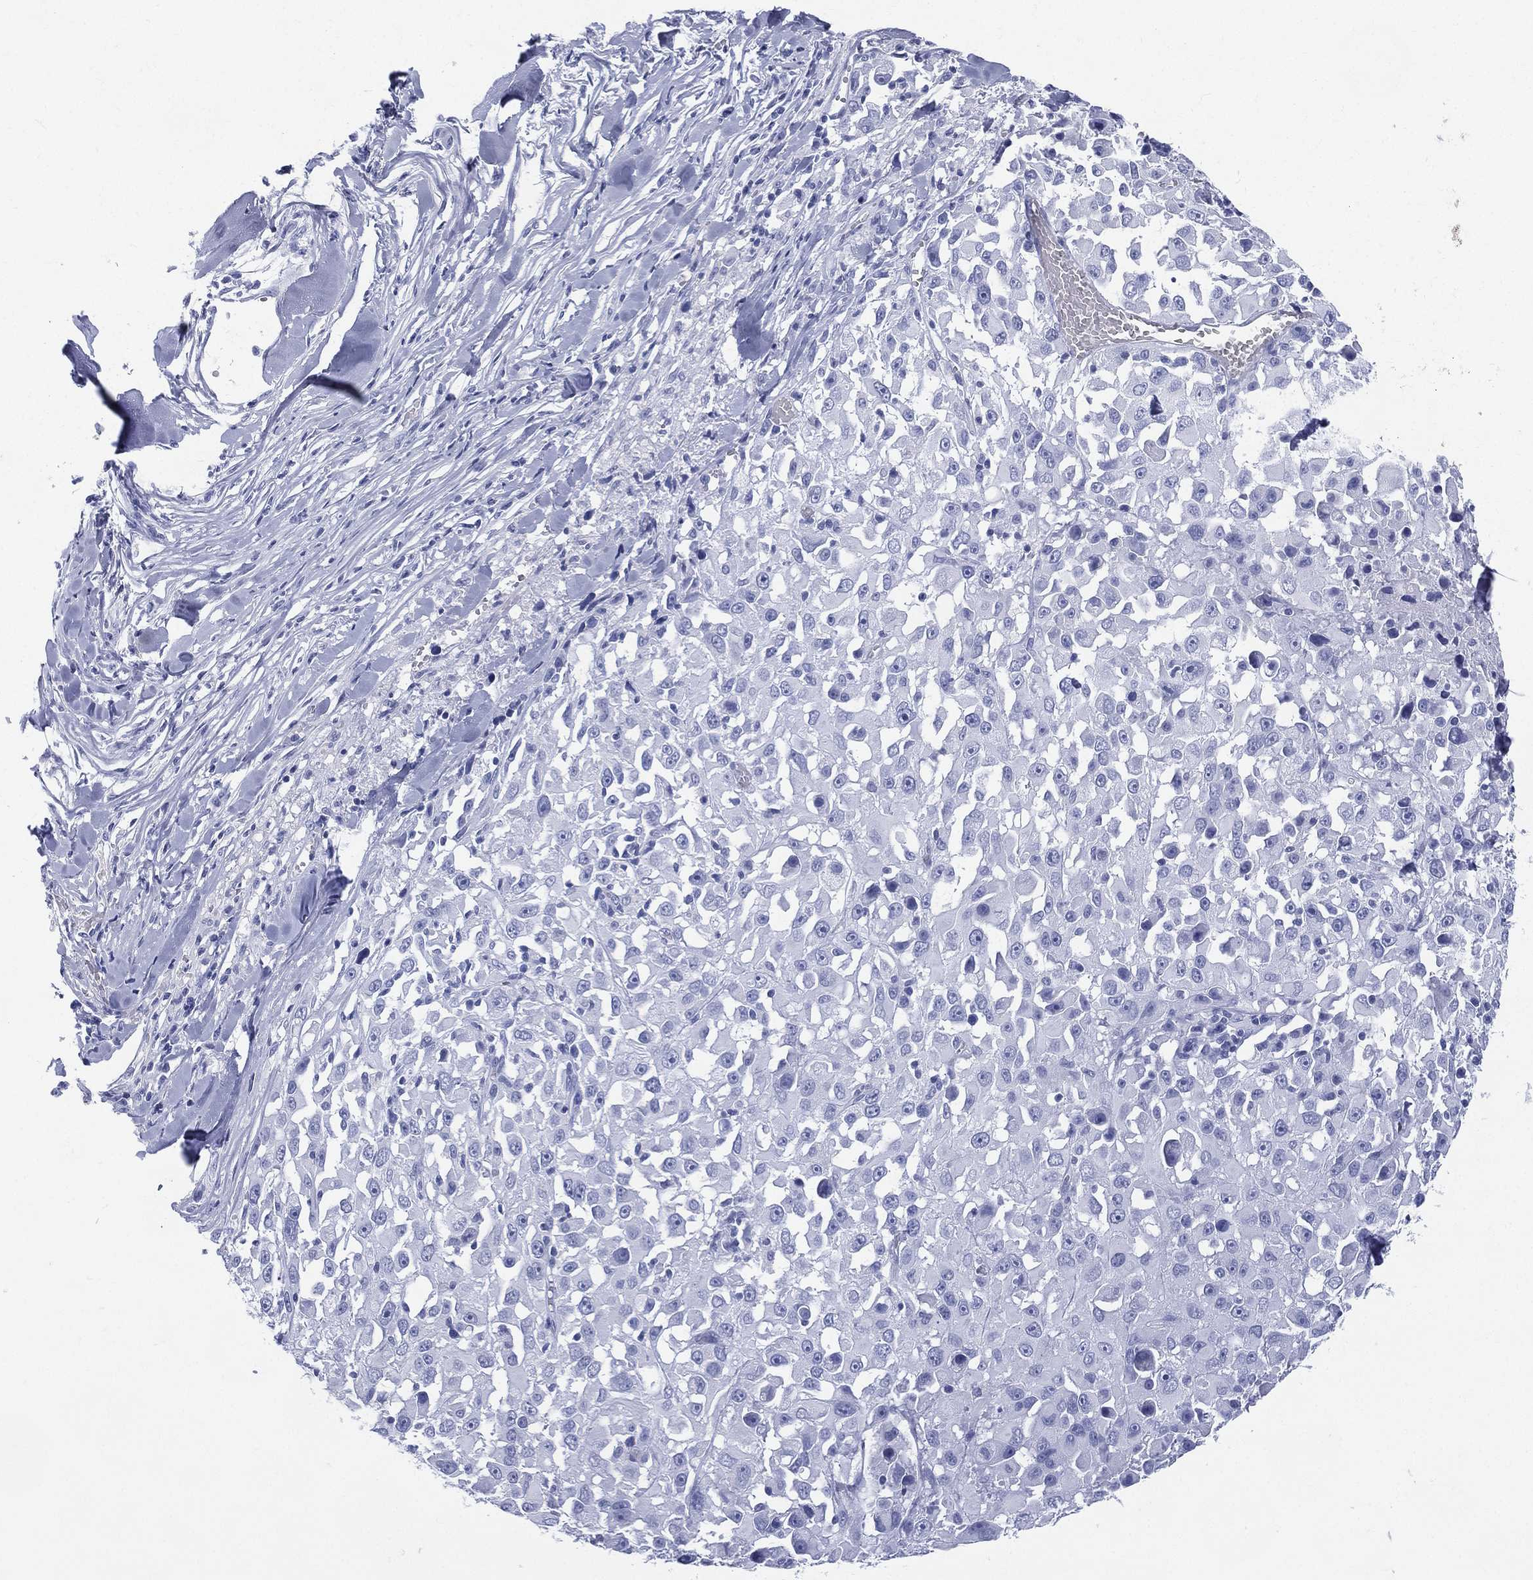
{"staining": {"intensity": "negative", "quantity": "none", "location": "none"}, "tissue": "melanoma", "cell_type": "Tumor cells", "image_type": "cancer", "snomed": [{"axis": "morphology", "description": "Malignant melanoma, Metastatic site"}, {"axis": "topography", "description": "Lymph node"}], "caption": "This is a photomicrograph of immunohistochemistry staining of melanoma, which shows no positivity in tumor cells.", "gene": "ETNPPL", "patient": {"sex": "male", "age": 50}}